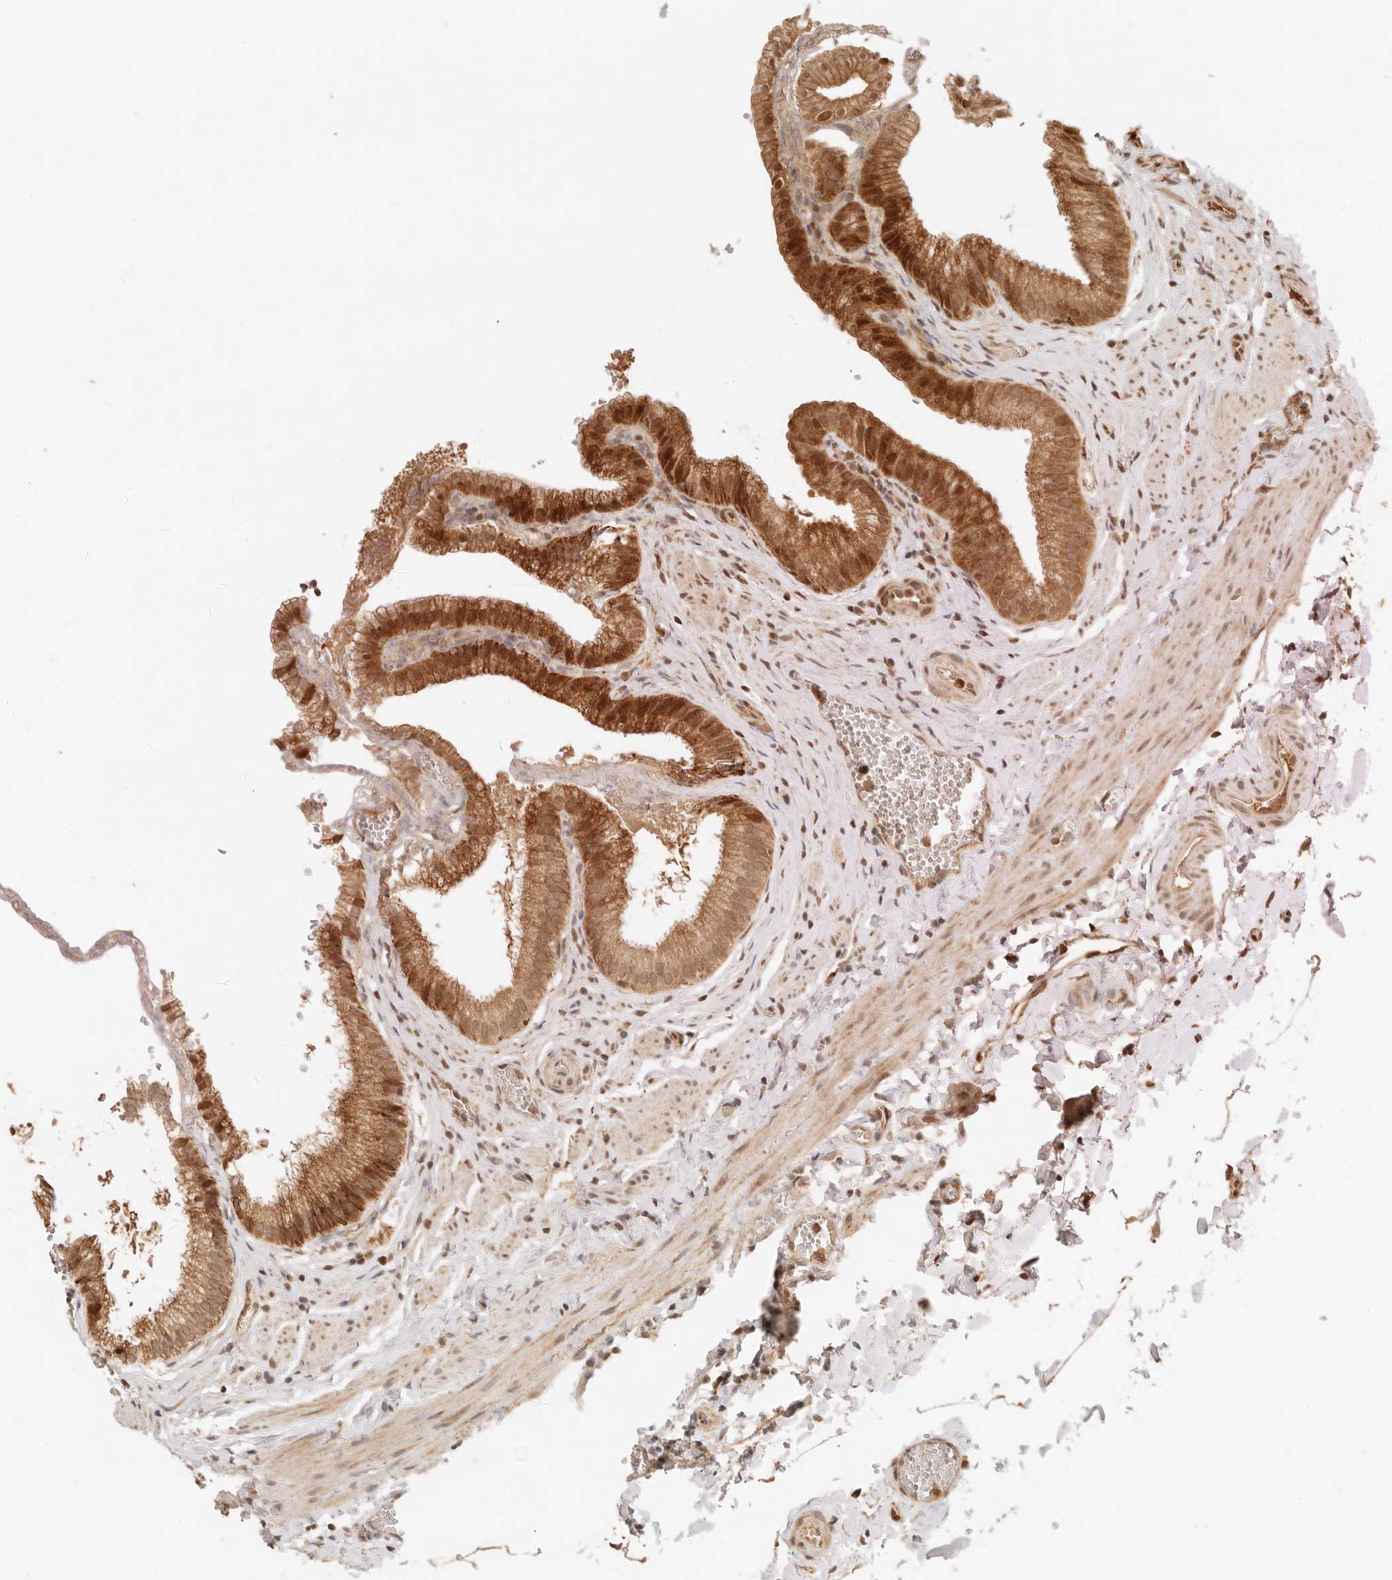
{"staining": {"intensity": "strong", "quantity": ">75%", "location": "cytoplasmic/membranous"}, "tissue": "gallbladder", "cell_type": "Glandular cells", "image_type": "normal", "snomed": [{"axis": "morphology", "description": "Normal tissue, NOS"}, {"axis": "topography", "description": "Gallbladder"}], "caption": "Strong cytoplasmic/membranous expression is seen in about >75% of glandular cells in normal gallbladder.", "gene": "BAALC", "patient": {"sex": "male", "age": 38}}